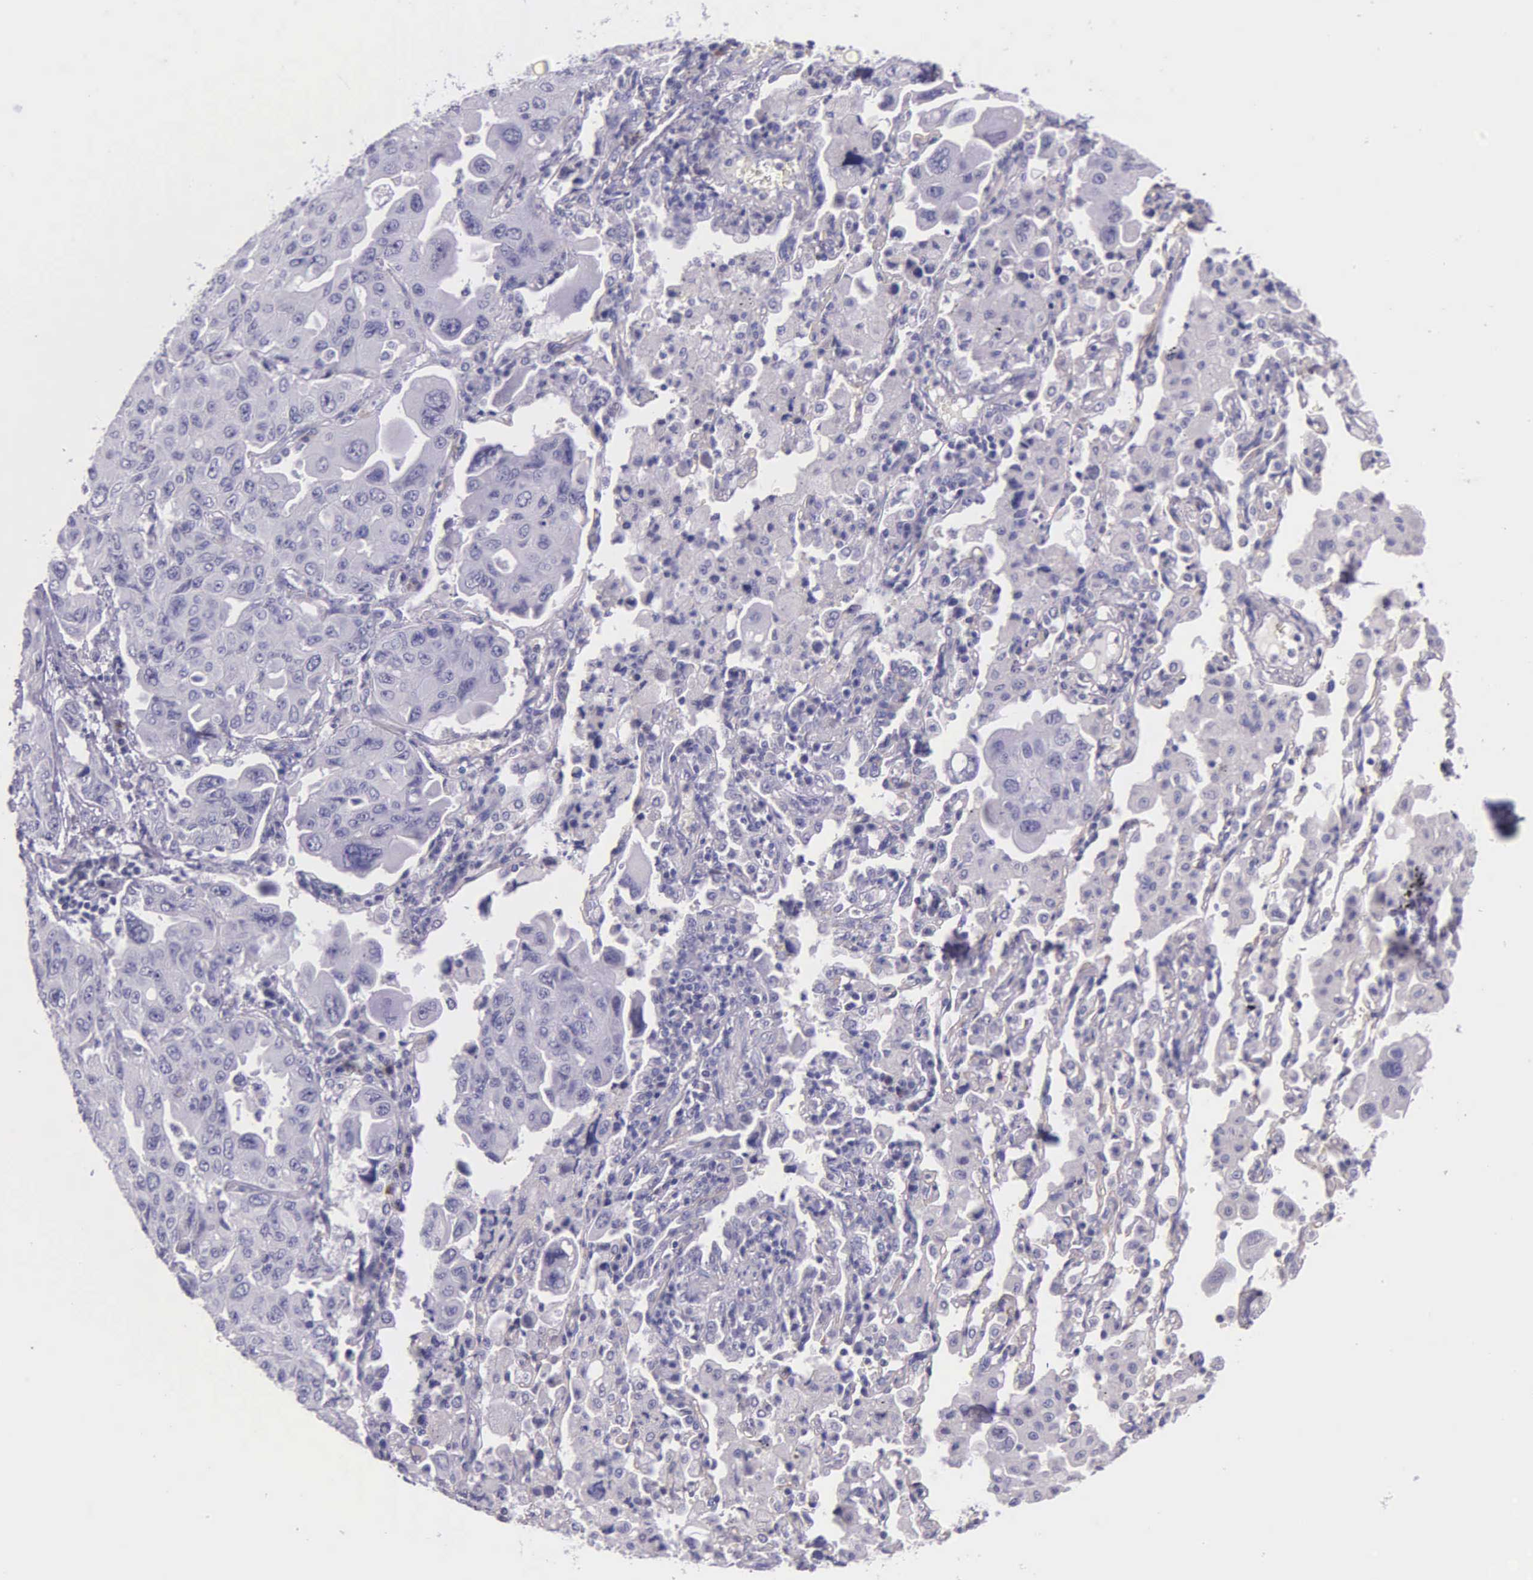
{"staining": {"intensity": "negative", "quantity": "none", "location": "none"}, "tissue": "lung cancer", "cell_type": "Tumor cells", "image_type": "cancer", "snomed": [{"axis": "morphology", "description": "Adenocarcinoma, NOS"}, {"axis": "topography", "description": "Lung"}], "caption": "High power microscopy micrograph of an immunohistochemistry photomicrograph of lung cancer, revealing no significant expression in tumor cells.", "gene": "THSD7A", "patient": {"sex": "male", "age": 64}}